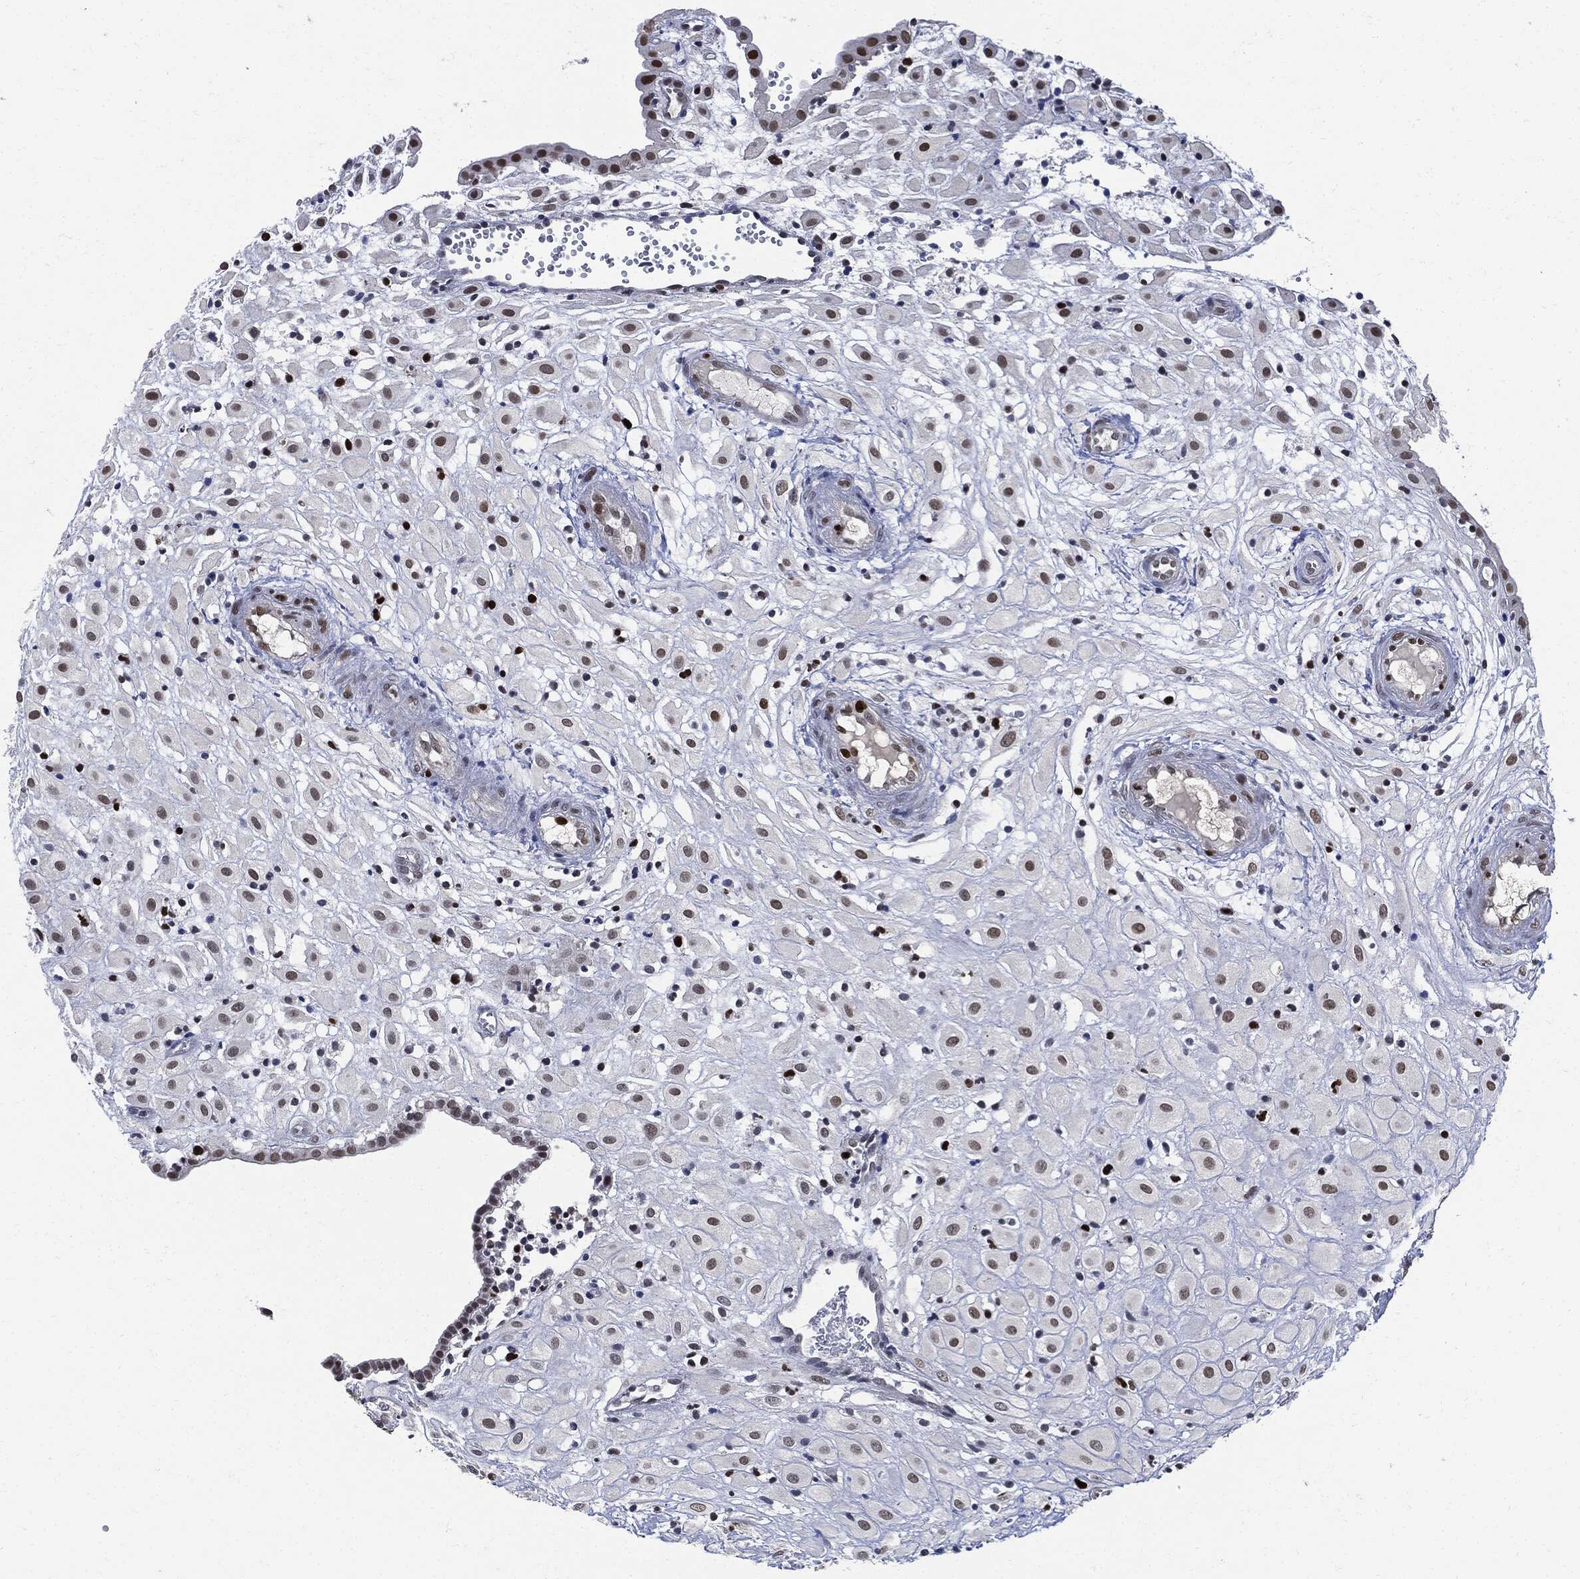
{"staining": {"intensity": "moderate", "quantity": "<25%", "location": "nuclear"}, "tissue": "placenta", "cell_type": "Decidual cells", "image_type": "normal", "snomed": [{"axis": "morphology", "description": "Normal tissue, NOS"}, {"axis": "topography", "description": "Placenta"}], "caption": "Decidual cells demonstrate moderate nuclear staining in about <25% of cells in benign placenta.", "gene": "PCNA", "patient": {"sex": "female", "age": 24}}